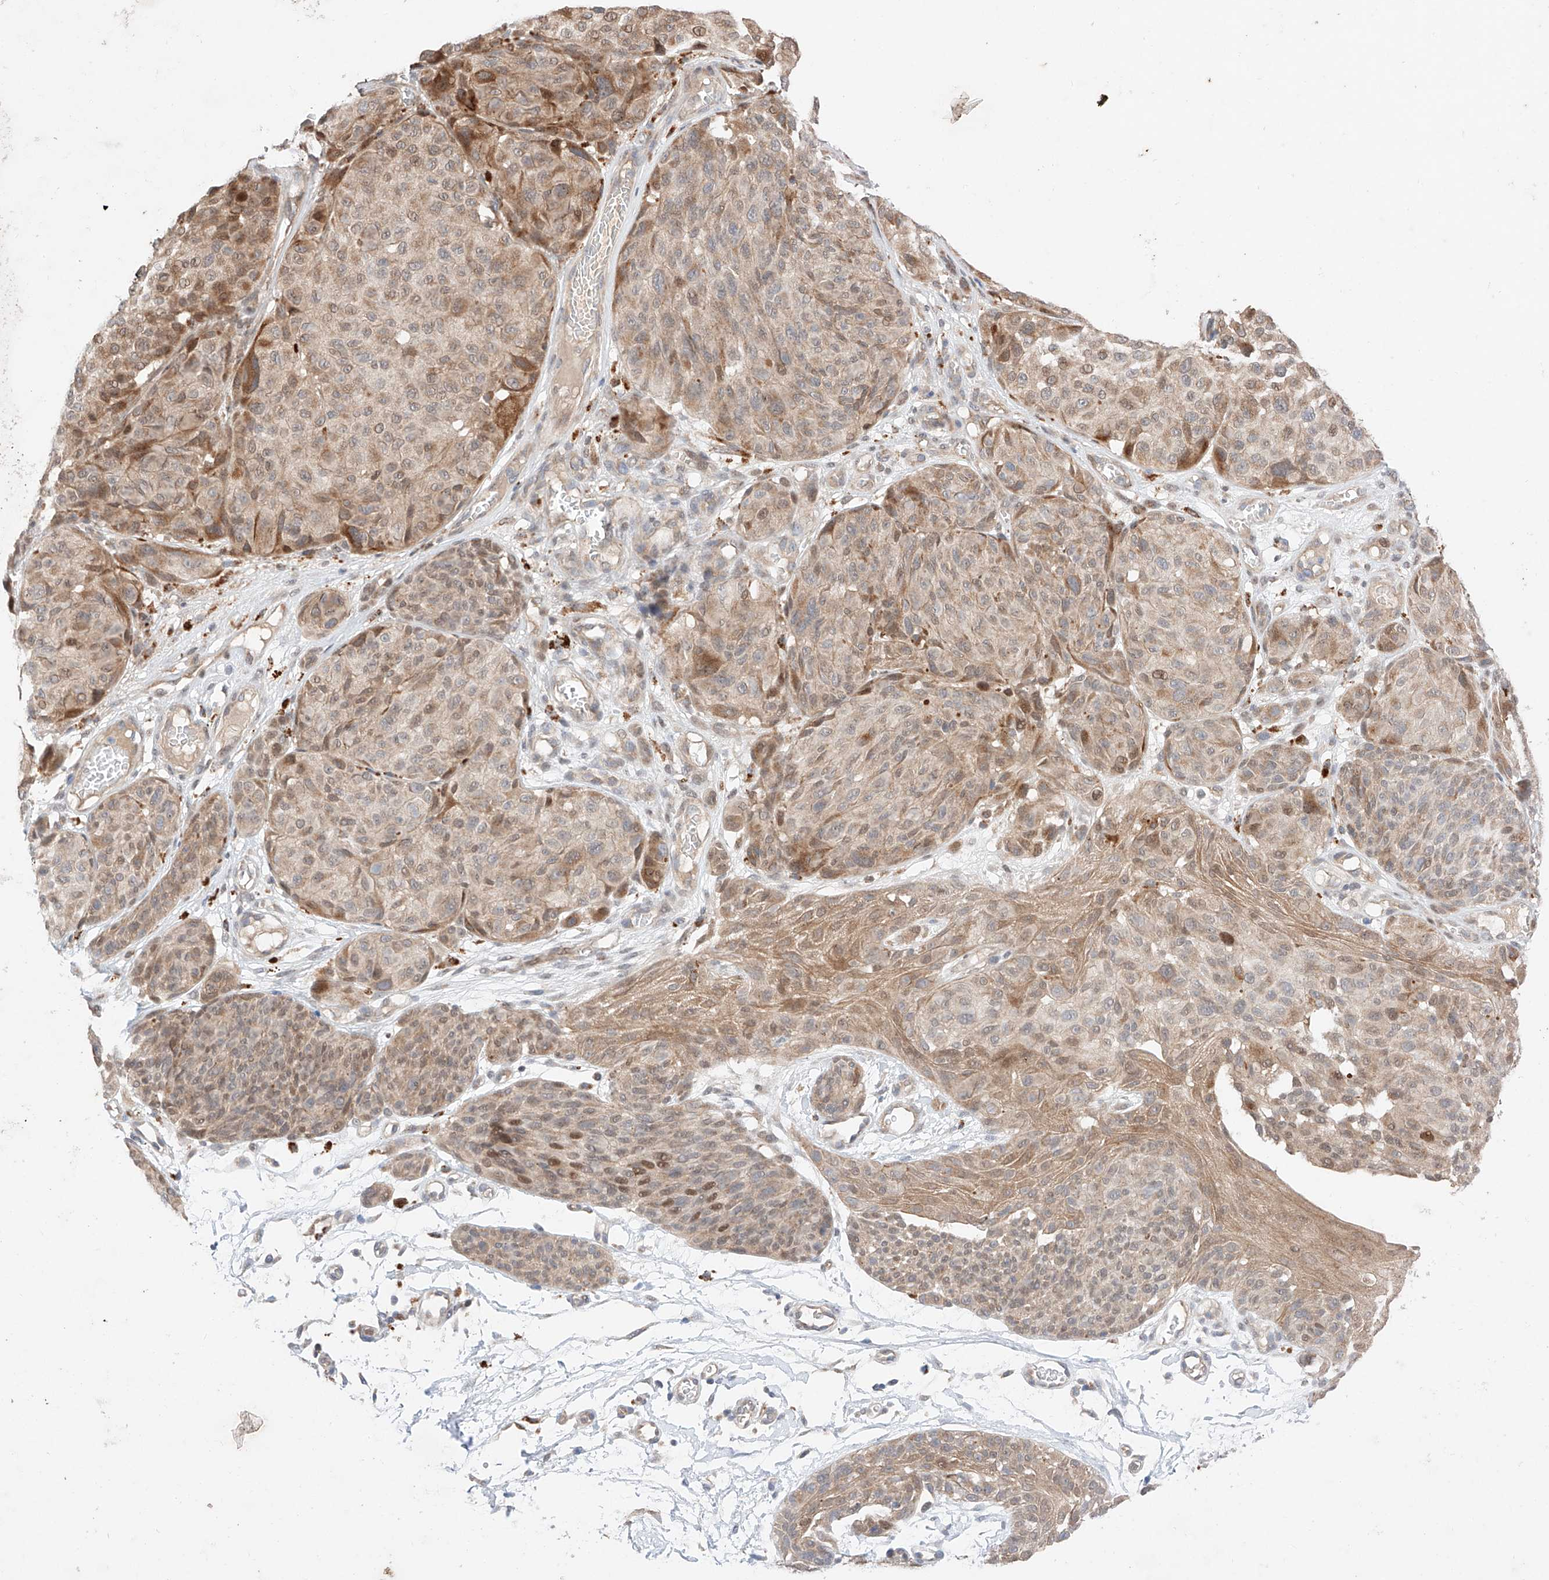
{"staining": {"intensity": "moderate", "quantity": "25%-75%", "location": "cytoplasmic/membranous,nuclear"}, "tissue": "melanoma", "cell_type": "Tumor cells", "image_type": "cancer", "snomed": [{"axis": "morphology", "description": "Malignant melanoma, NOS"}, {"axis": "topography", "description": "Skin"}], "caption": "There is medium levels of moderate cytoplasmic/membranous and nuclear positivity in tumor cells of malignant melanoma, as demonstrated by immunohistochemical staining (brown color).", "gene": "GCNT1", "patient": {"sex": "male", "age": 83}}